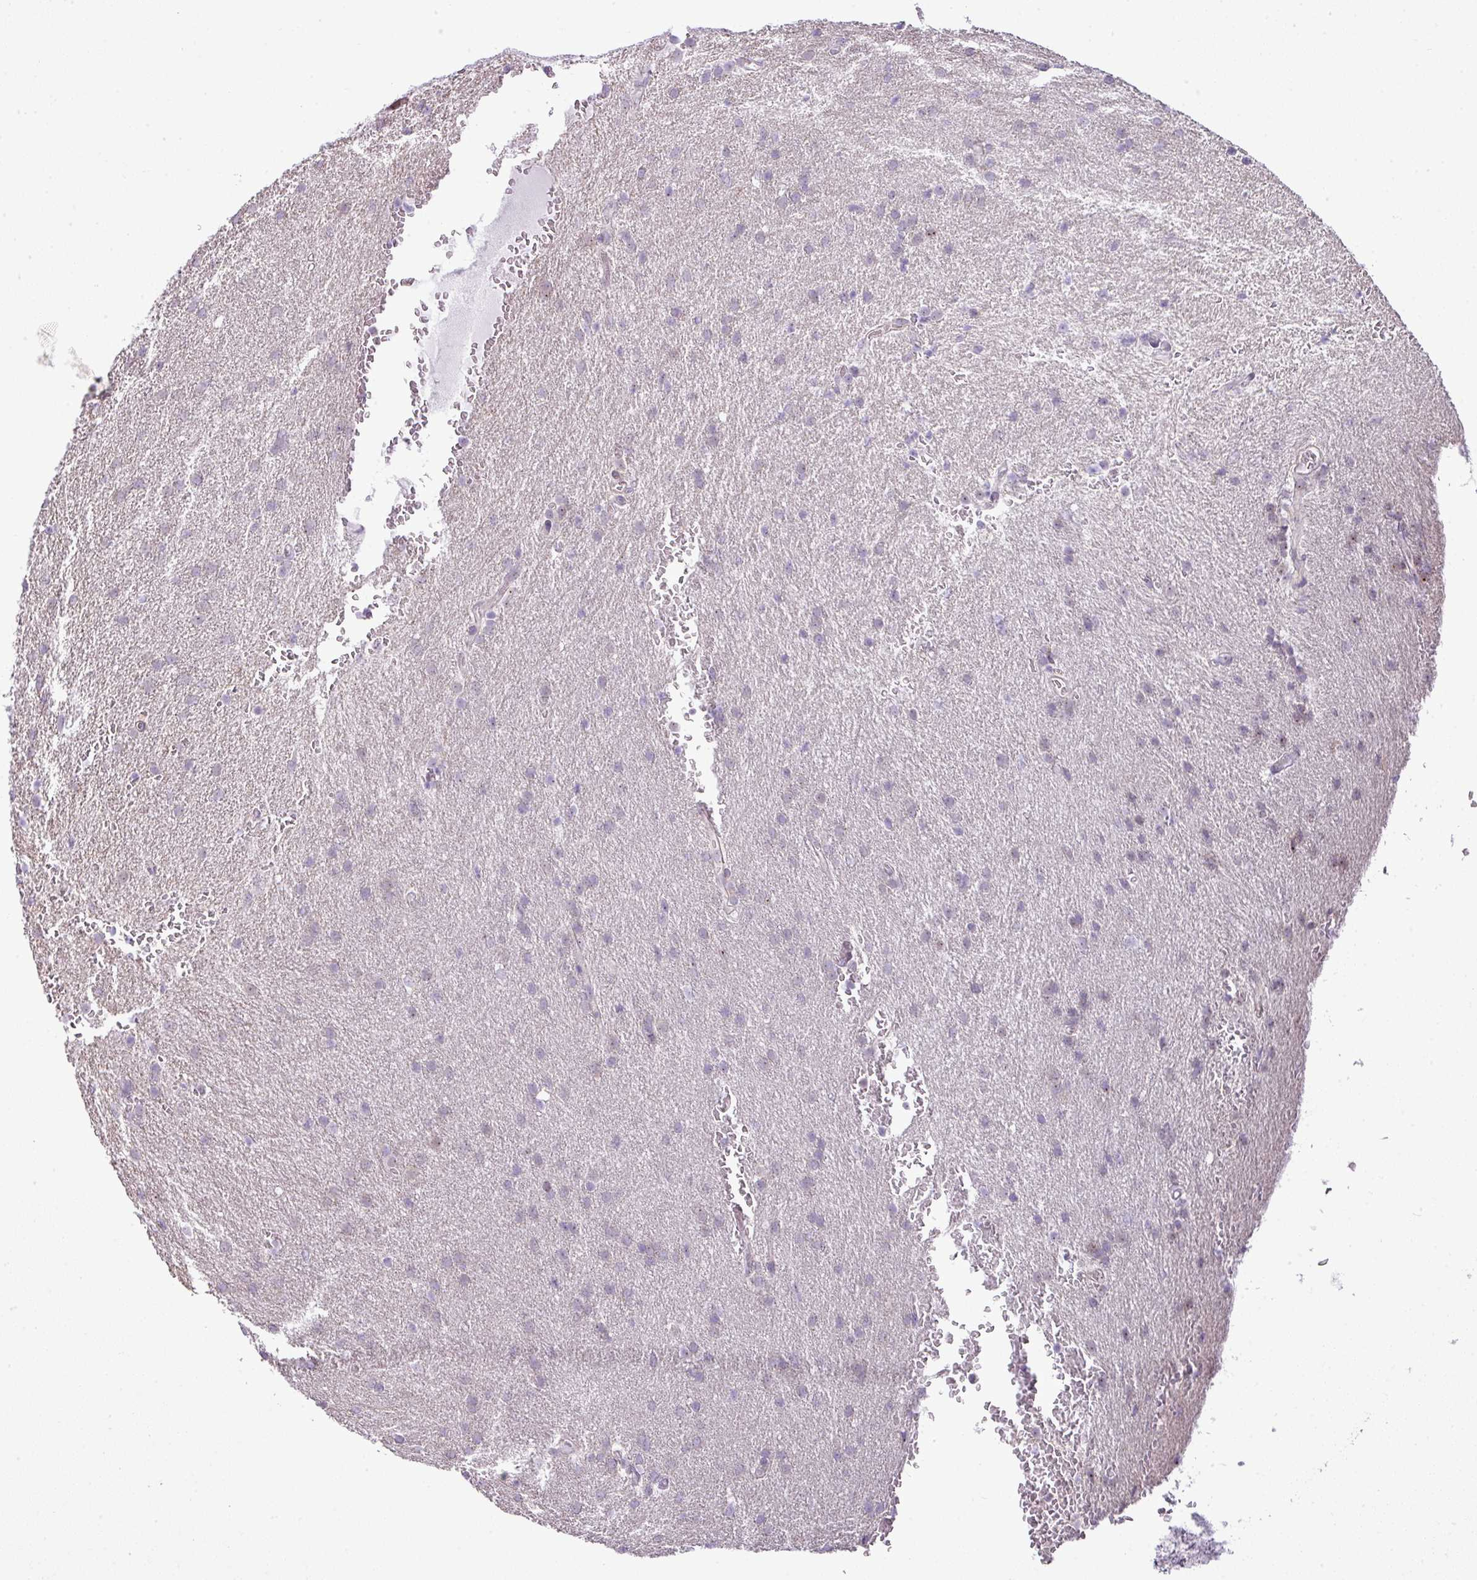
{"staining": {"intensity": "negative", "quantity": "none", "location": "none"}, "tissue": "glioma", "cell_type": "Tumor cells", "image_type": "cancer", "snomed": [{"axis": "morphology", "description": "Glioma, malignant, Low grade"}, {"axis": "topography", "description": "Brain"}], "caption": "High magnification brightfield microscopy of malignant glioma (low-grade) stained with DAB (3,3'-diaminobenzidine) (brown) and counterstained with hematoxylin (blue): tumor cells show no significant staining.", "gene": "MAK16", "patient": {"sex": "female", "age": 33}}